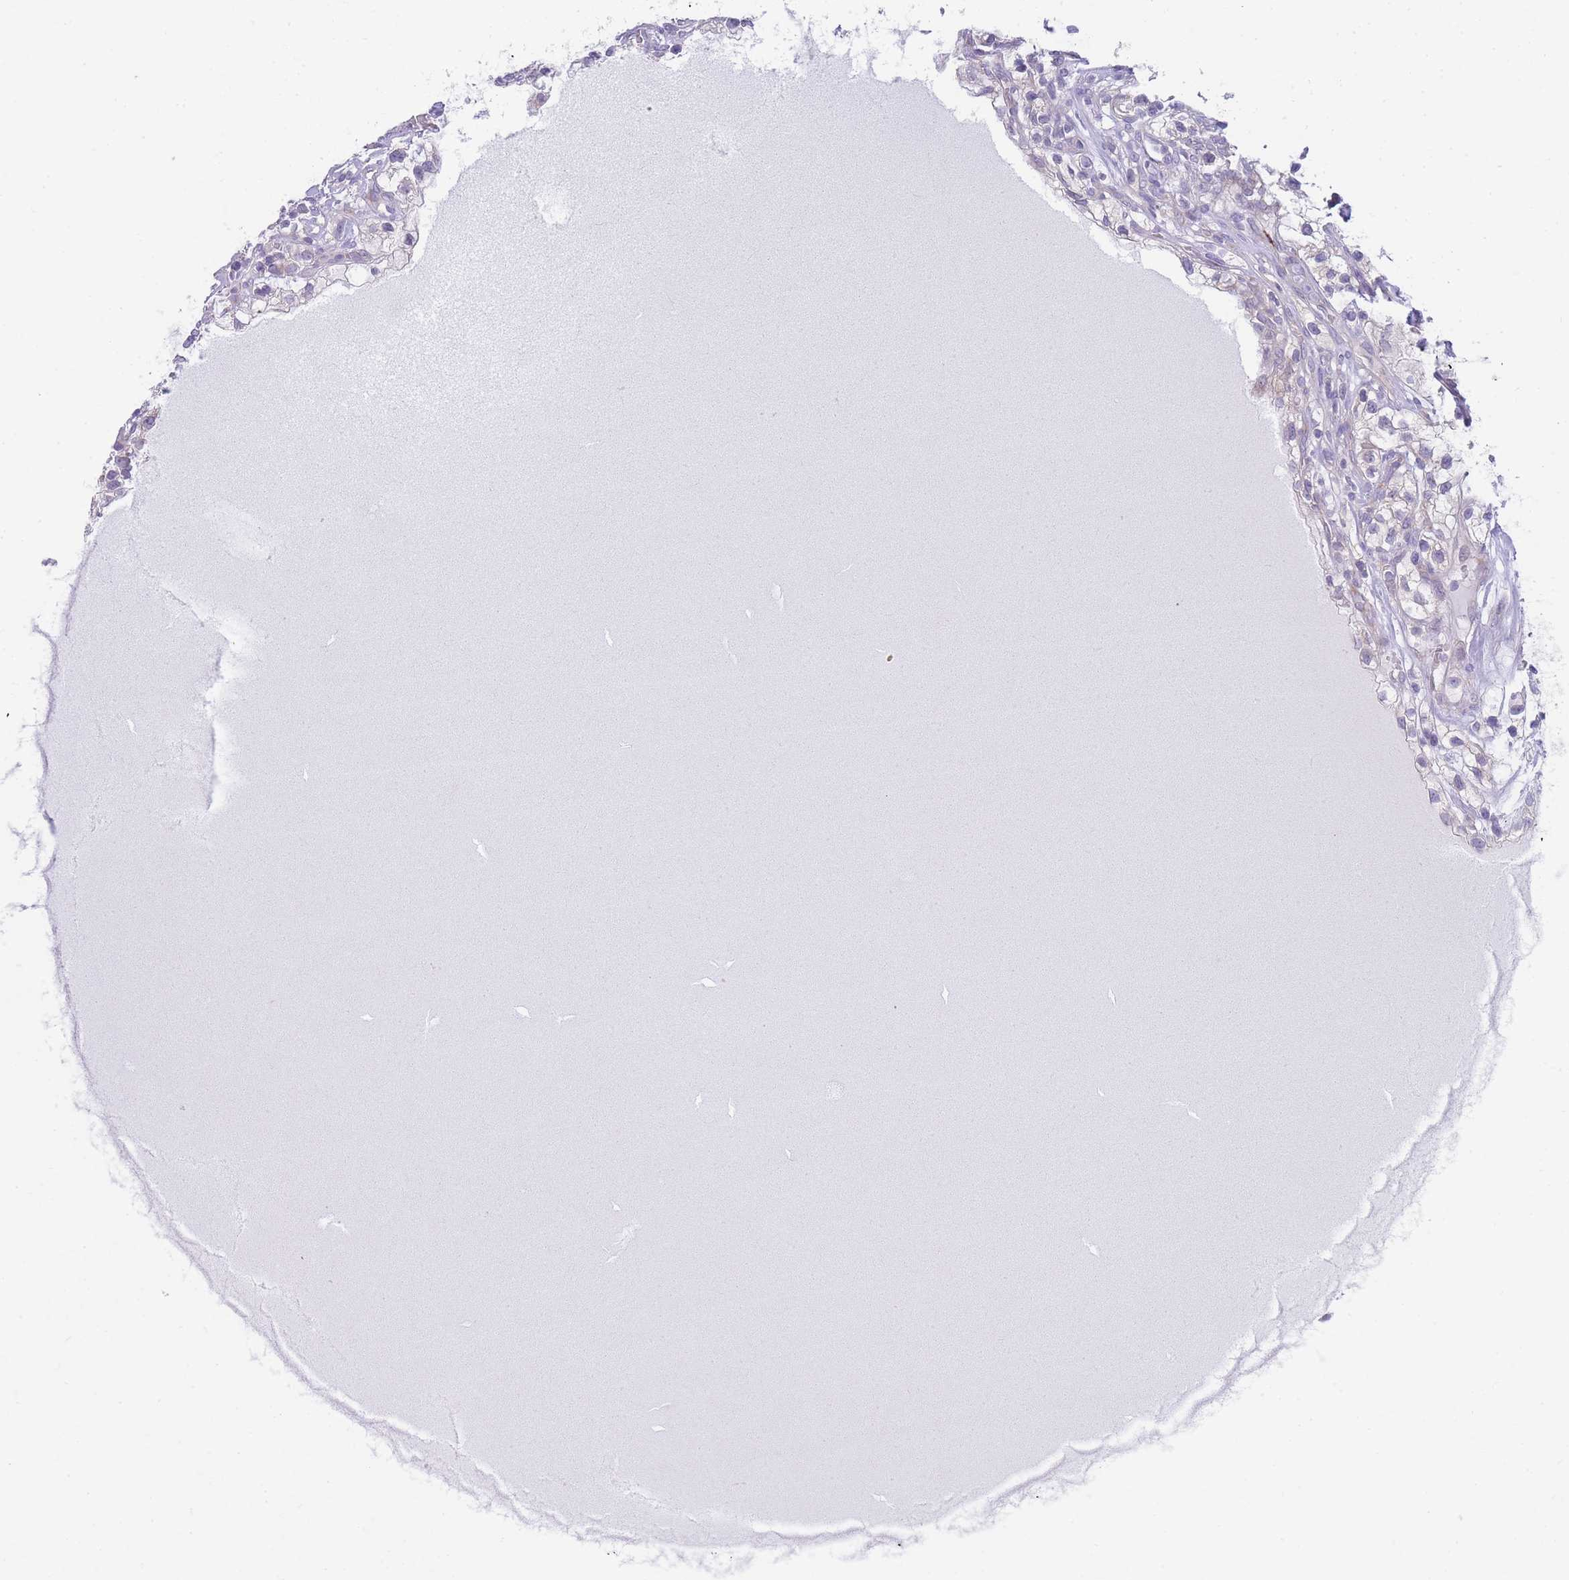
{"staining": {"intensity": "negative", "quantity": "none", "location": "none"}, "tissue": "renal cancer", "cell_type": "Tumor cells", "image_type": "cancer", "snomed": [{"axis": "morphology", "description": "Adenocarcinoma, NOS"}, {"axis": "topography", "description": "Kidney"}], "caption": "The image reveals no staining of tumor cells in renal cancer.", "gene": "ZNF510", "patient": {"sex": "female", "age": 57}}